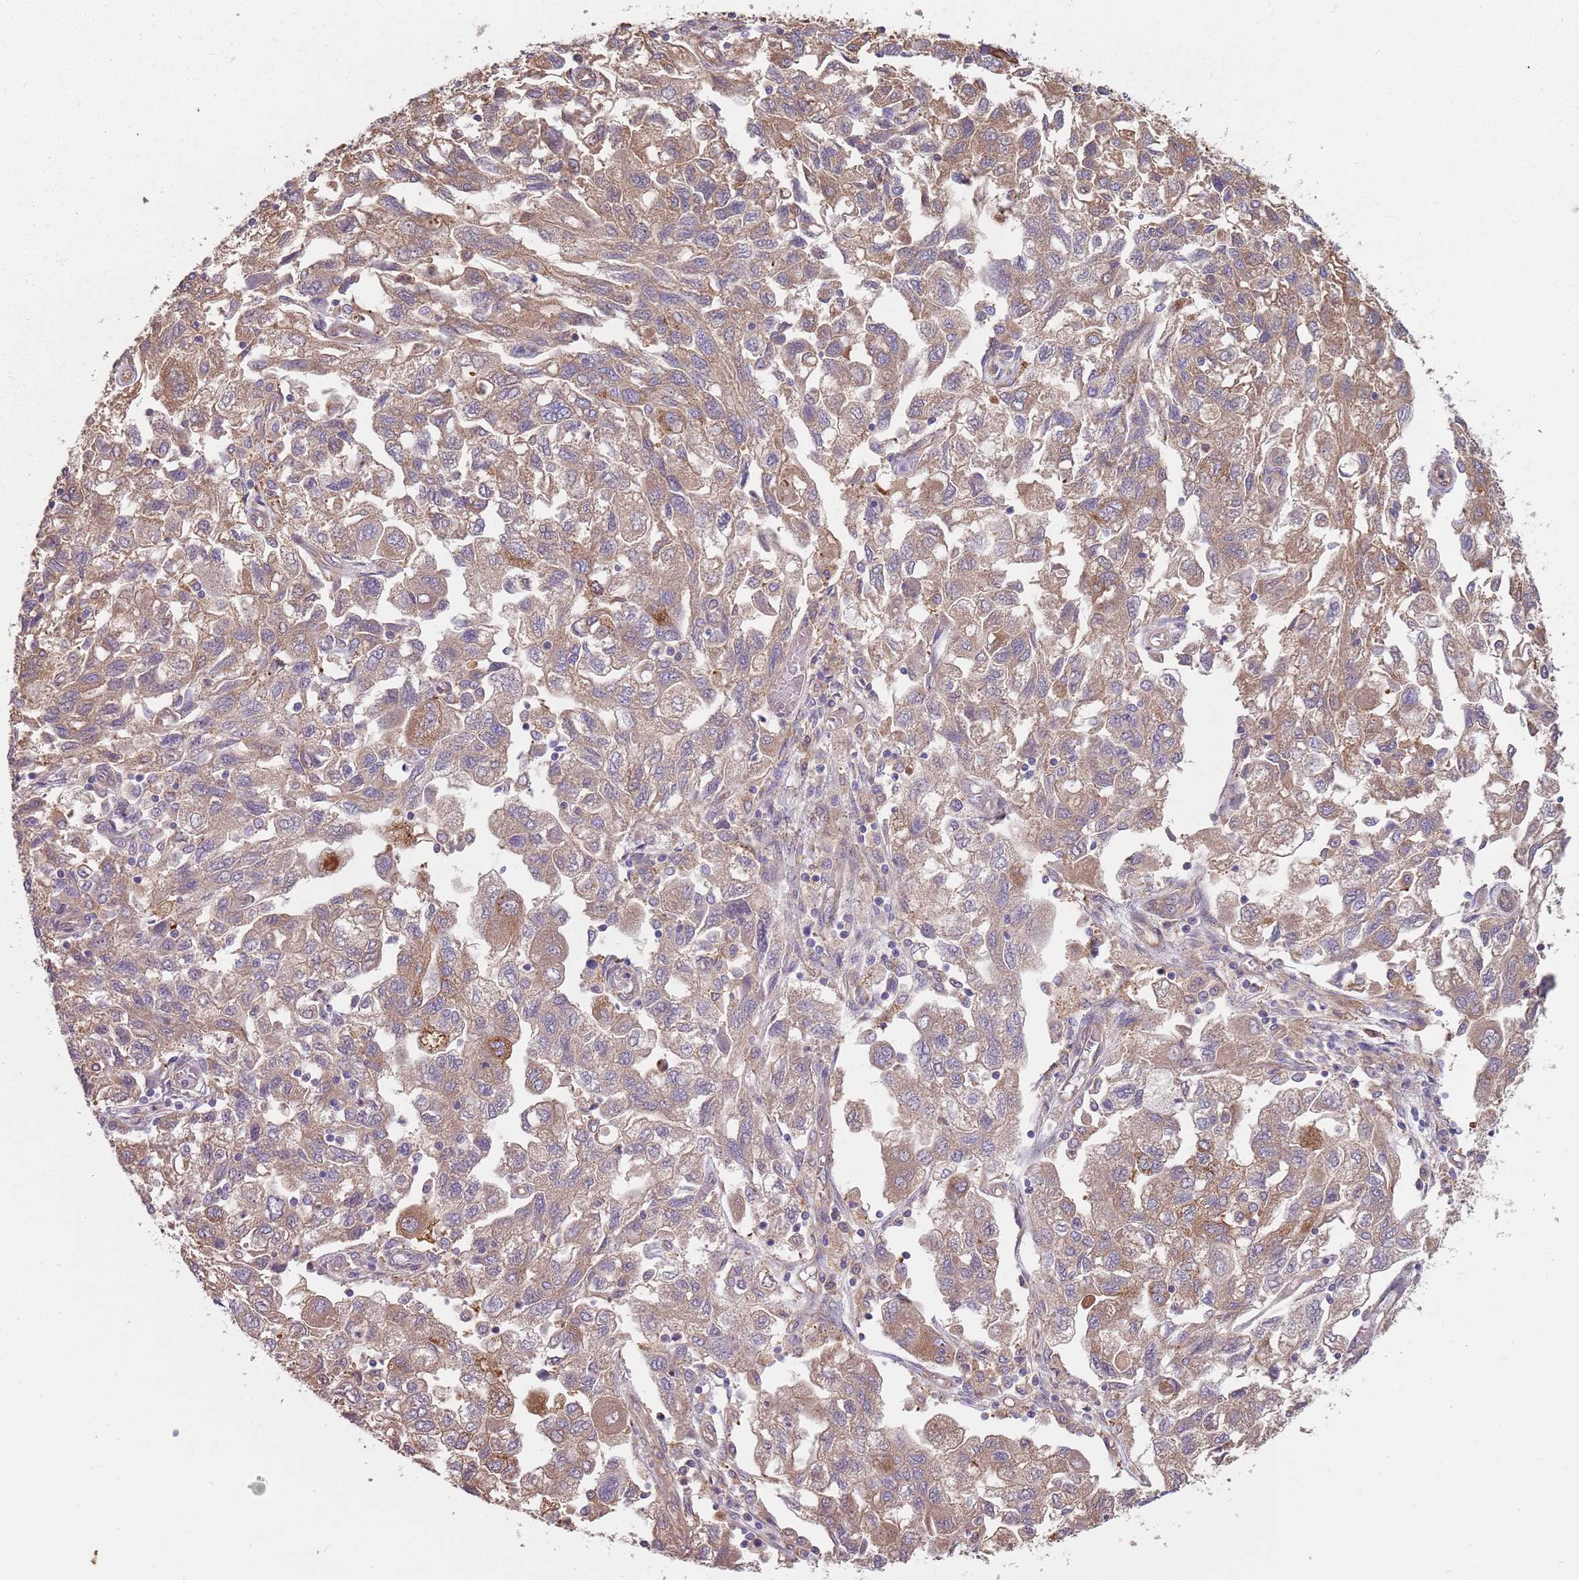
{"staining": {"intensity": "moderate", "quantity": "25%-75%", "location": "cytoplasmic/membranous"}, "tissue": "ovarian cancer", "cell_type": "Tumor cells", "image_type": "cancer", "snomed": [{"axis": "morphology", "description": "Carcinoma, NOS"}, {"axis": "morphology", "description": "Cystadenocarcinoma, serous, NOS"}, {"axis": "topography", "description": "Ovary"}], "caption": "This is a micrograph of immunohistochemistry staining of ovarian cancer, which shows moderate positivity in the cytoplasmic/membranous of tumor cells.", "gene": "SPDL1", "patient": {"sex": "female", "age": 69}}